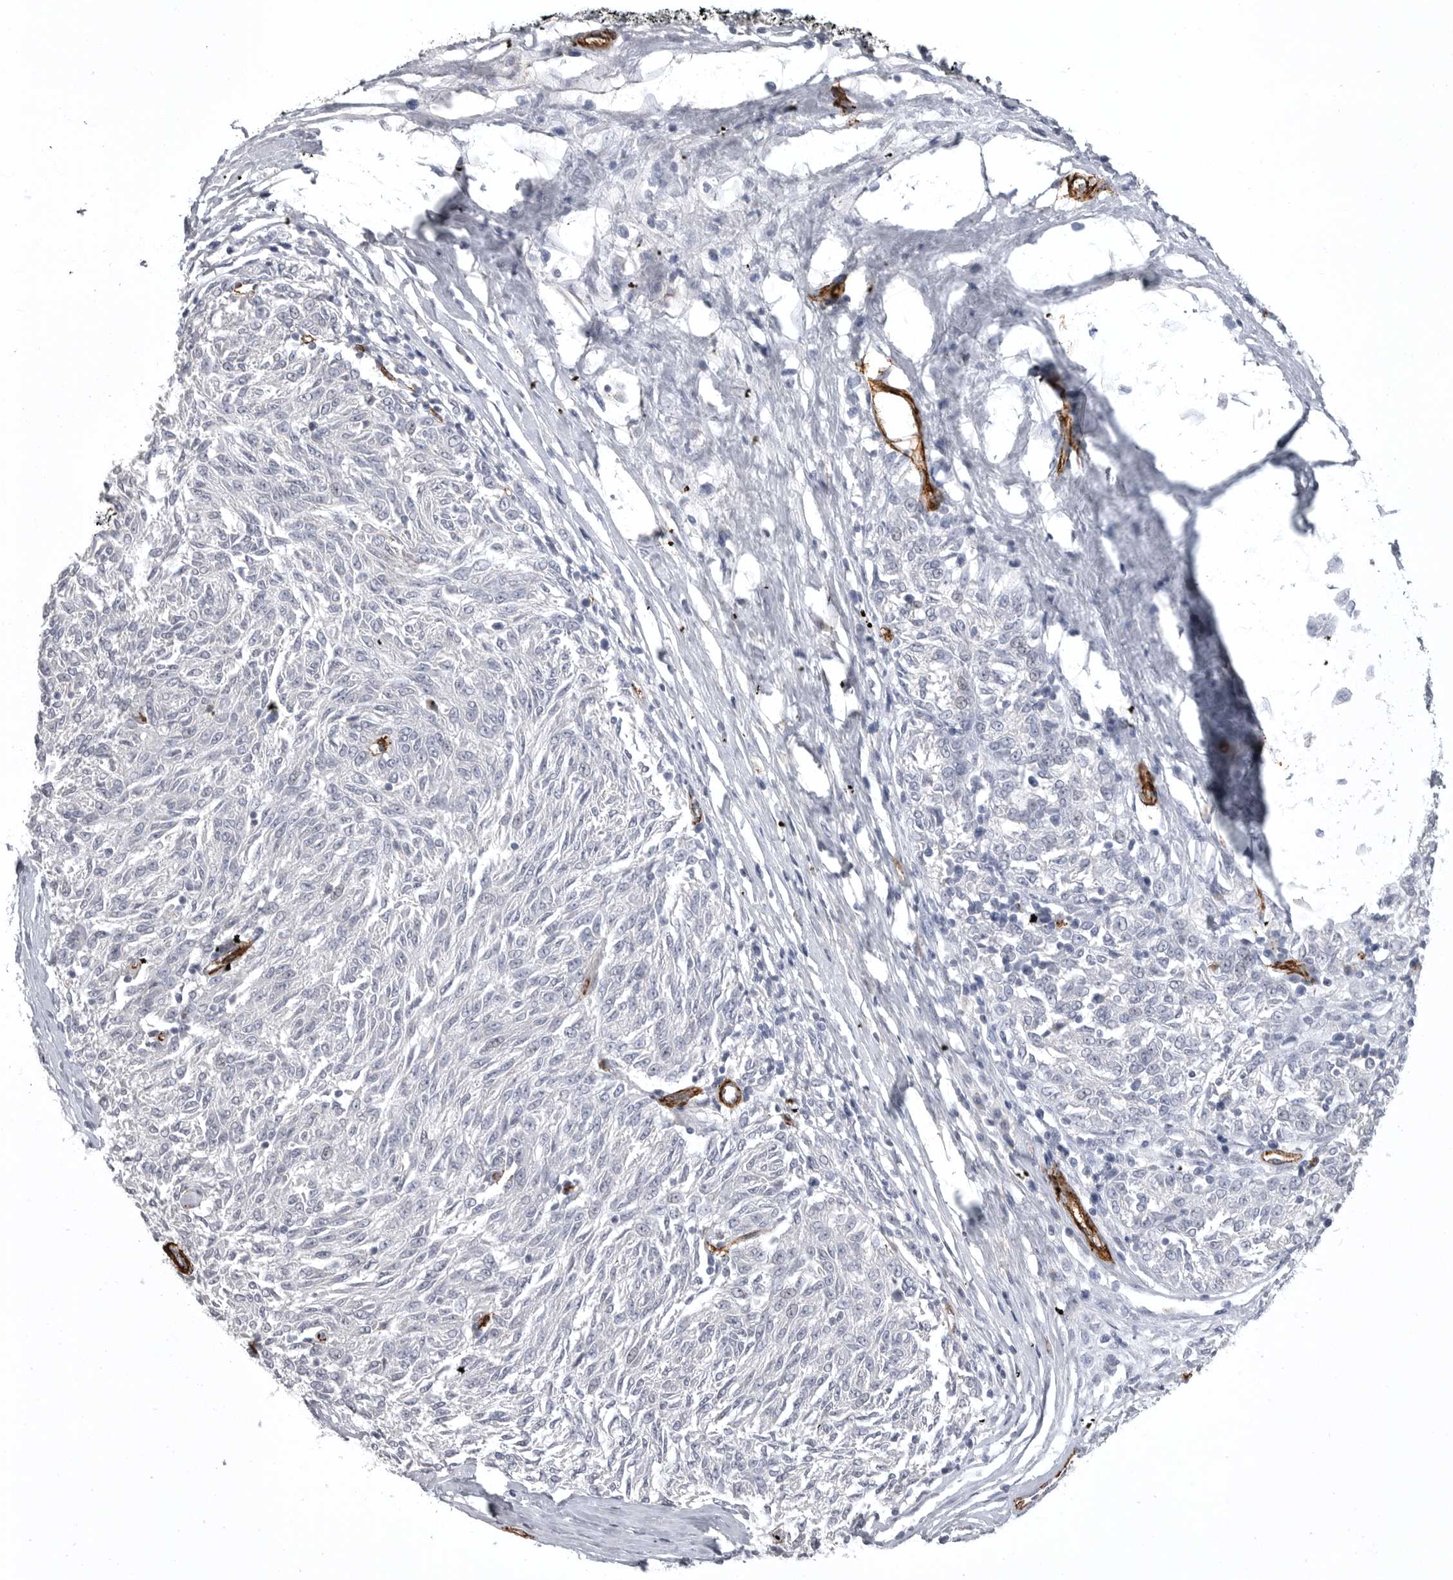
{"staining": {"intensity": "negative", "quantity": "none", "location": "none"}, "tissue": "melanoma", "cell_type": "Tumor cells", "image_type": "cancer", "snomed": [{"axis": "morphology", "description": "Malignant melanoma, NOS"}, {"axis": "topography", "description": "Skin"}], "caption": "A histopathology image of human malignant melanoma is negative for staining in tumor cells.", "gene": "AOC3", "patient": {"sex": "female", "age": 72}}